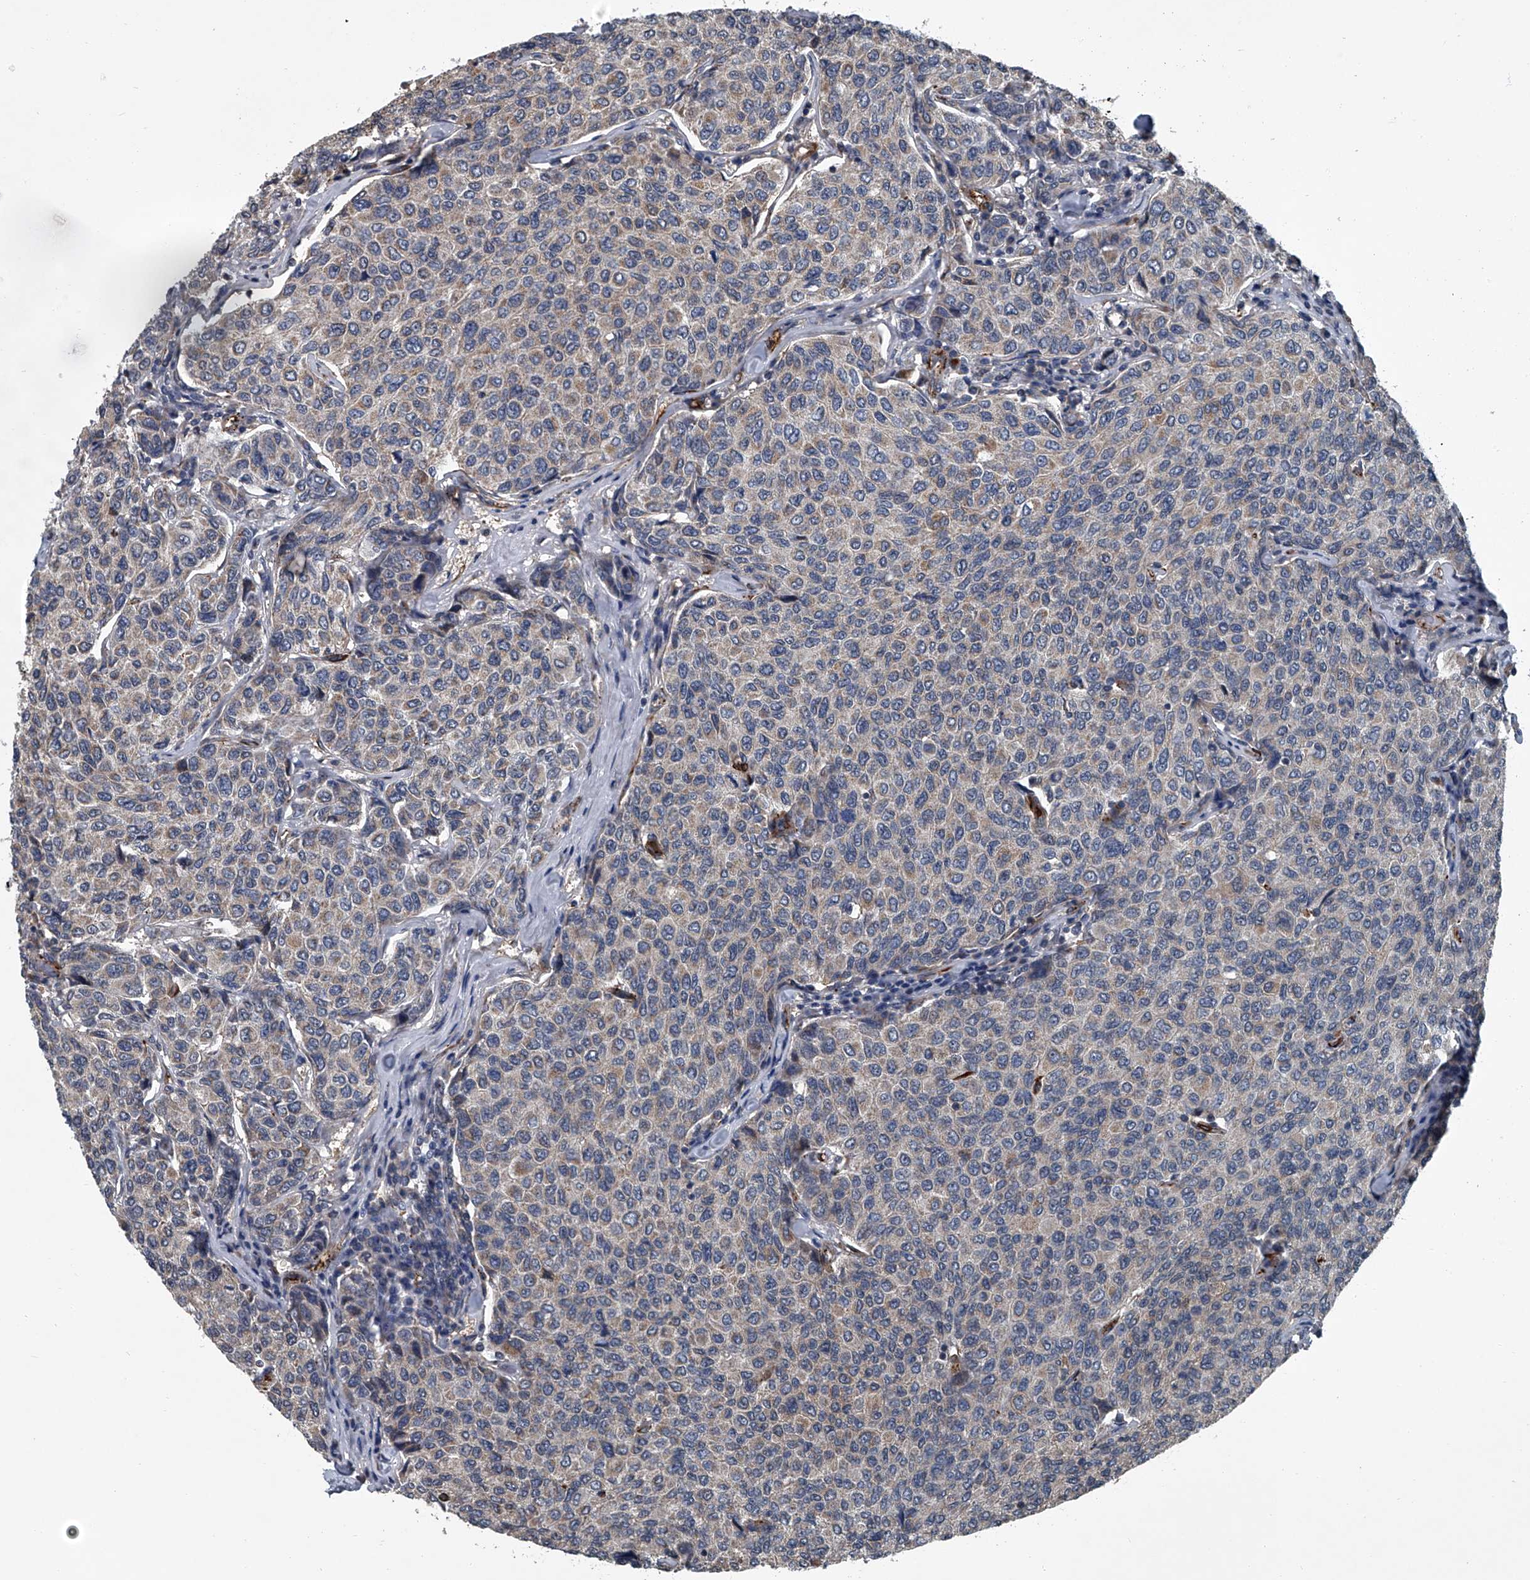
{"staining": {"intensity": "negative", "quantity": "none", "location": "none"}, "tissue": "breast cancer", "cell_type": "Tumor cells", "image_type": "cancer", "snomed": [{"axis": "morphology", "description": "Duct carcinoma"}, {"axis": "topography", "description": "Breast"}], "caption": "This micrograph is of breast cancer (intraductal carcinoma) stained with immunohistochemistry to label a protein in brown with the nuclei are counter-stained blue. There is no expression in tumor cells. The staining was performed using DAB to visualize the protein expression in brown, while the nuclei were stained in blue with hematoxylin (Magnification: 20x).", "gene": "LDLRAD2", "patient": {"sex": "female", "age": 55}}